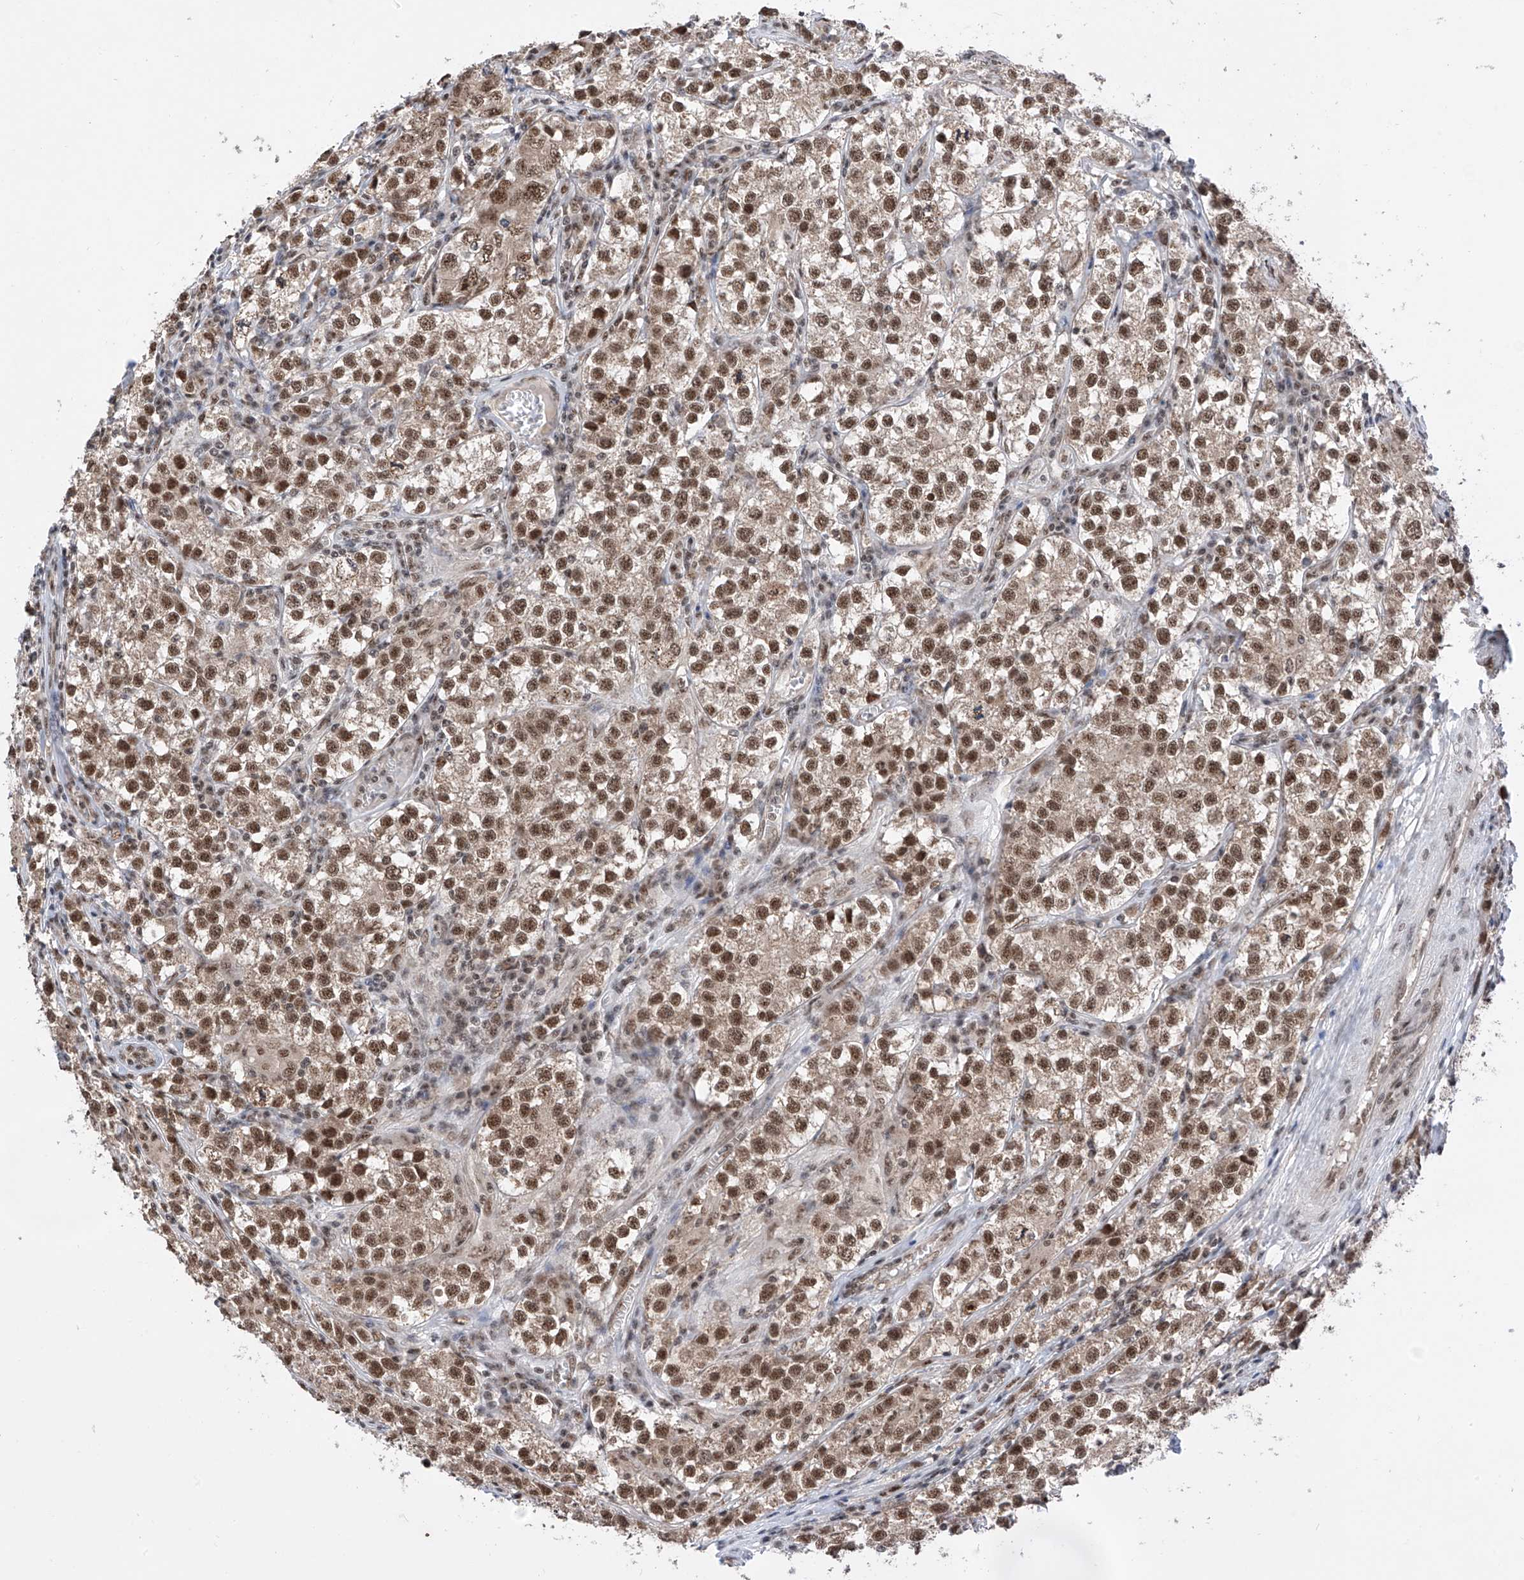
{"staining": {"intensity": "moderate", "quantity": ">75%", "location": "nuclear"}, "tissue": "testis cancer", "cell_type": "Tumor cells", "image_type": "cancer", "snomed": [{"axis": "morphology", "description": "Seminoma, NOS"}, {"axis": "morphology", "description": "Carcinoma, Embryonal, NOS"}, {"axis": "topography", "description": "Testis"}], "caption": "DAB (3,3'-diaminobenzidine) immunohistochemical staining of human testis cancer reveals moderate nuclear protein staining in approximately >75% of tumor cells.", "gene": "RPAIN", "patient": {"sex": "male", "age": 43}}